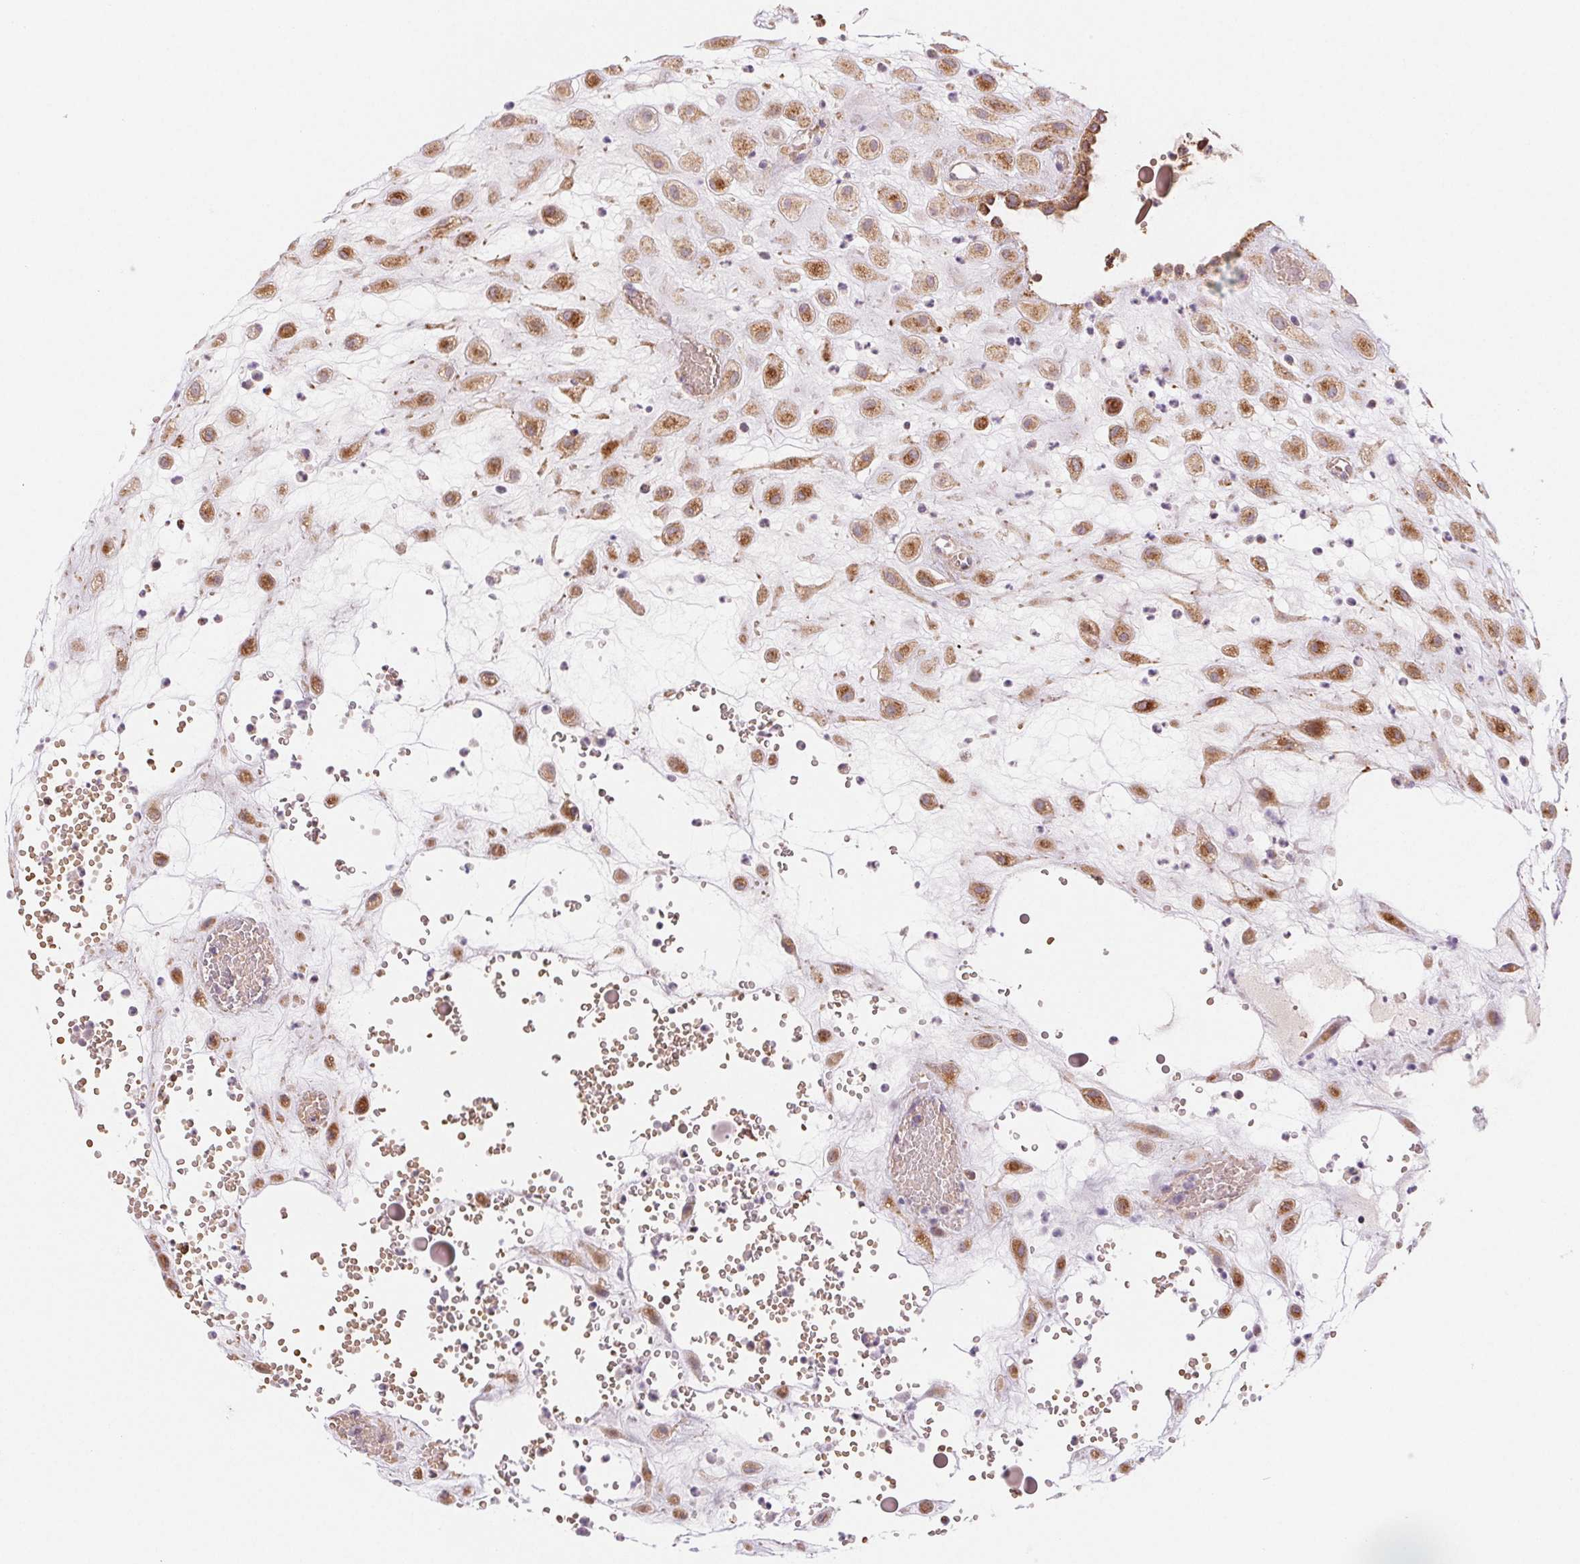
{"staining": {"intensity": "moderate", "quantity": ">75%", "location": "cytoplasmic/membranous,nuclear"}, "tissue": "placenta", "cell_type": "Decidual cells", "image_type": "normal", "snomed": [{"axis": "morphology", "description": "Normal tissue, NOS"}, {"axis": "topography", "description": "Placenta"}], "caption": "Moderate cytoplasmic/membranous,nuclear protein staining is appreciated in about >75% of decidual cells in placenta.", "gene": "HINT2", "patient": {"sex": "female", "age": 24}}